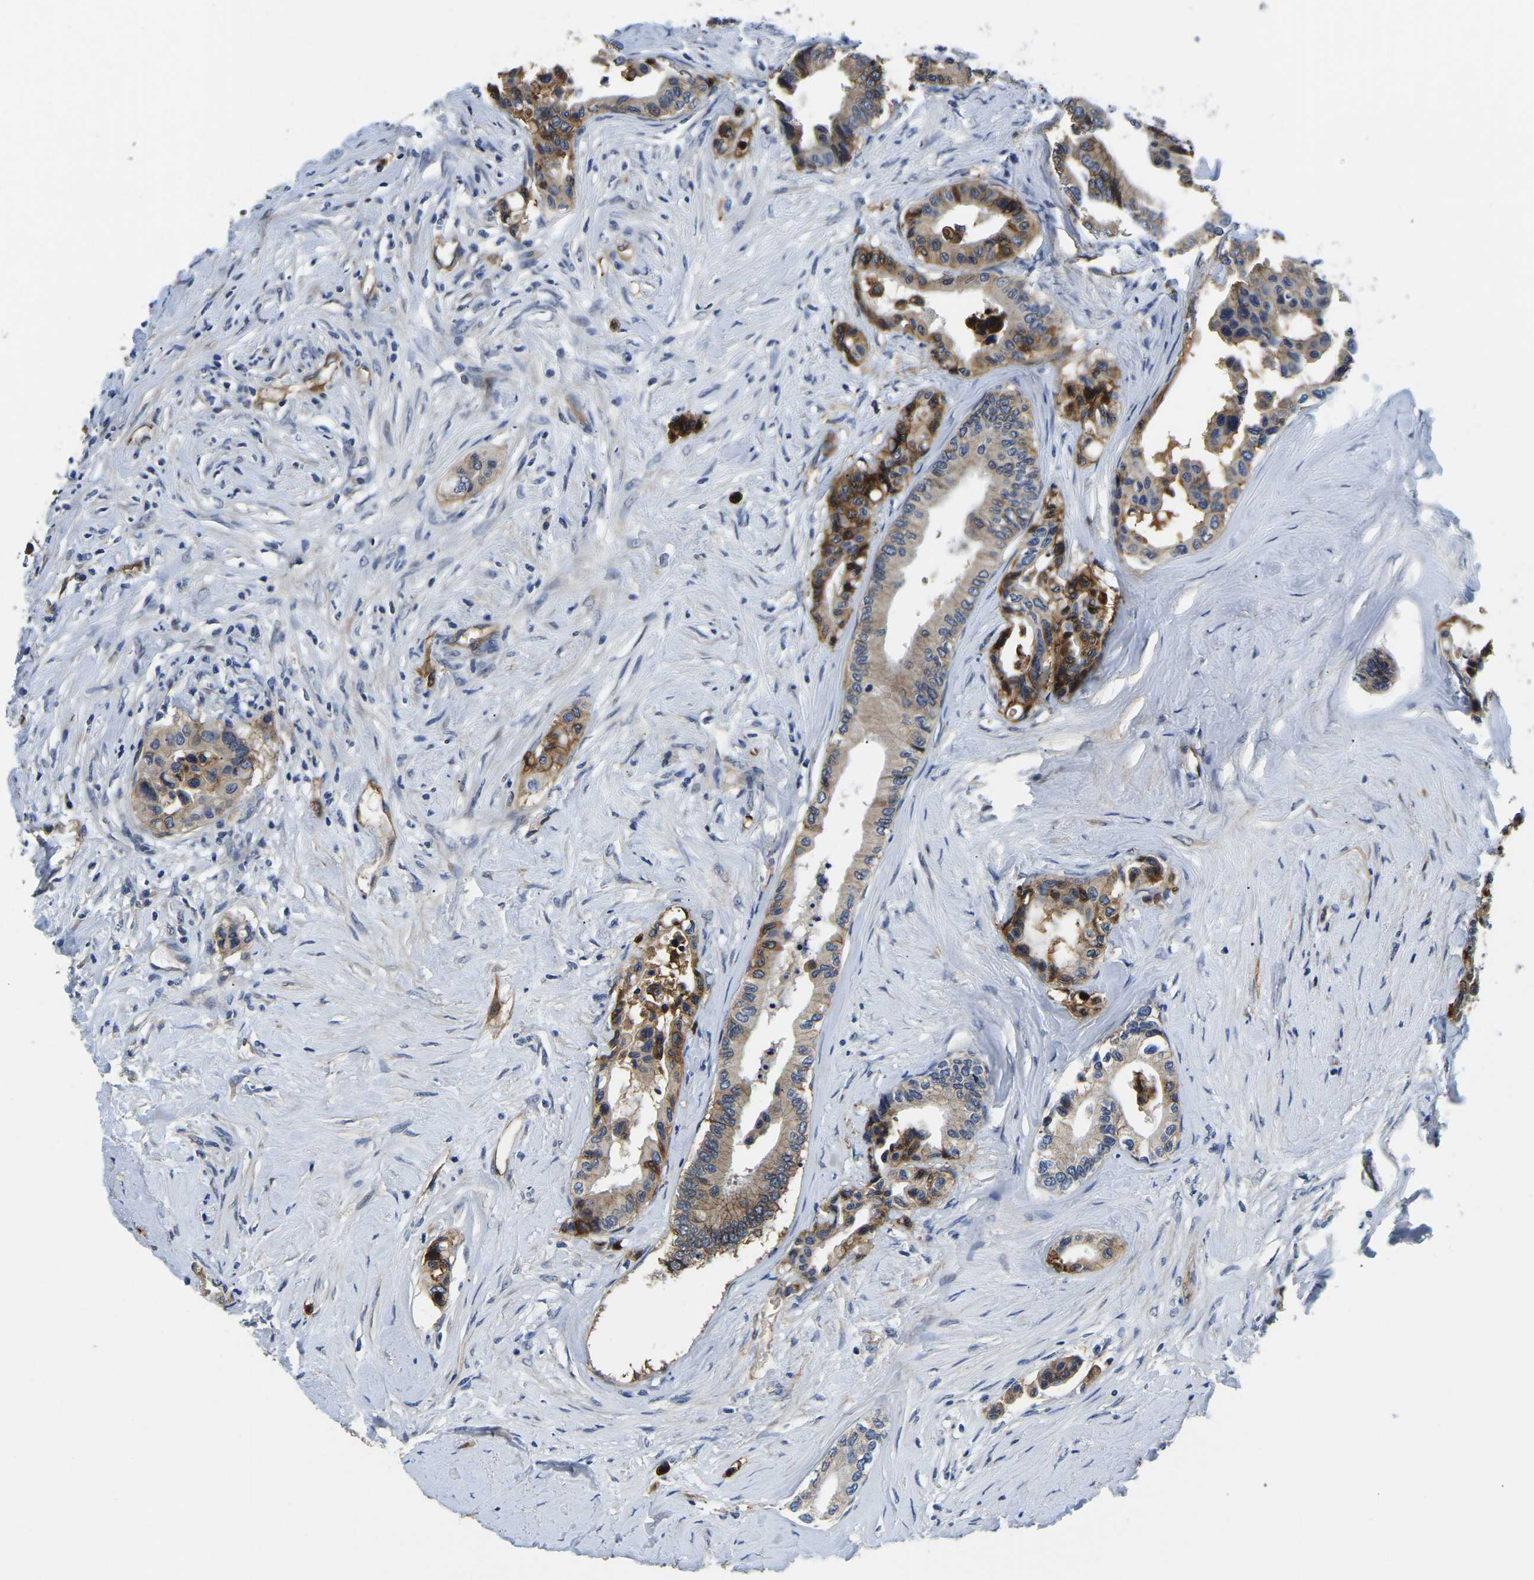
{"staining": {"intensity": "moderate", "quantity": ">75%", "location": "cytoplasmic/membranous"}, "tissue": "colorectal cancer", "cell_type": "Tumor cells", "image_type": "cancer", "snomed": [{"axis": "morphology", "description": "Normal tissue, NOS"}, {"axis": "morphology", "description": "Adenocarcinoma, NOS"}, {"axis": "topography", "description": "Colon"}], "caption": "Protein analysis of colorectal adenocarcinoma tissue shows moderate cytoplasmic/membranous positivity in about >75% of tumor cells. (IHC, brightfield microscopy, high magnification).", "gene": "ITGA2", "patient": {"sex": "male", "age": 82}}